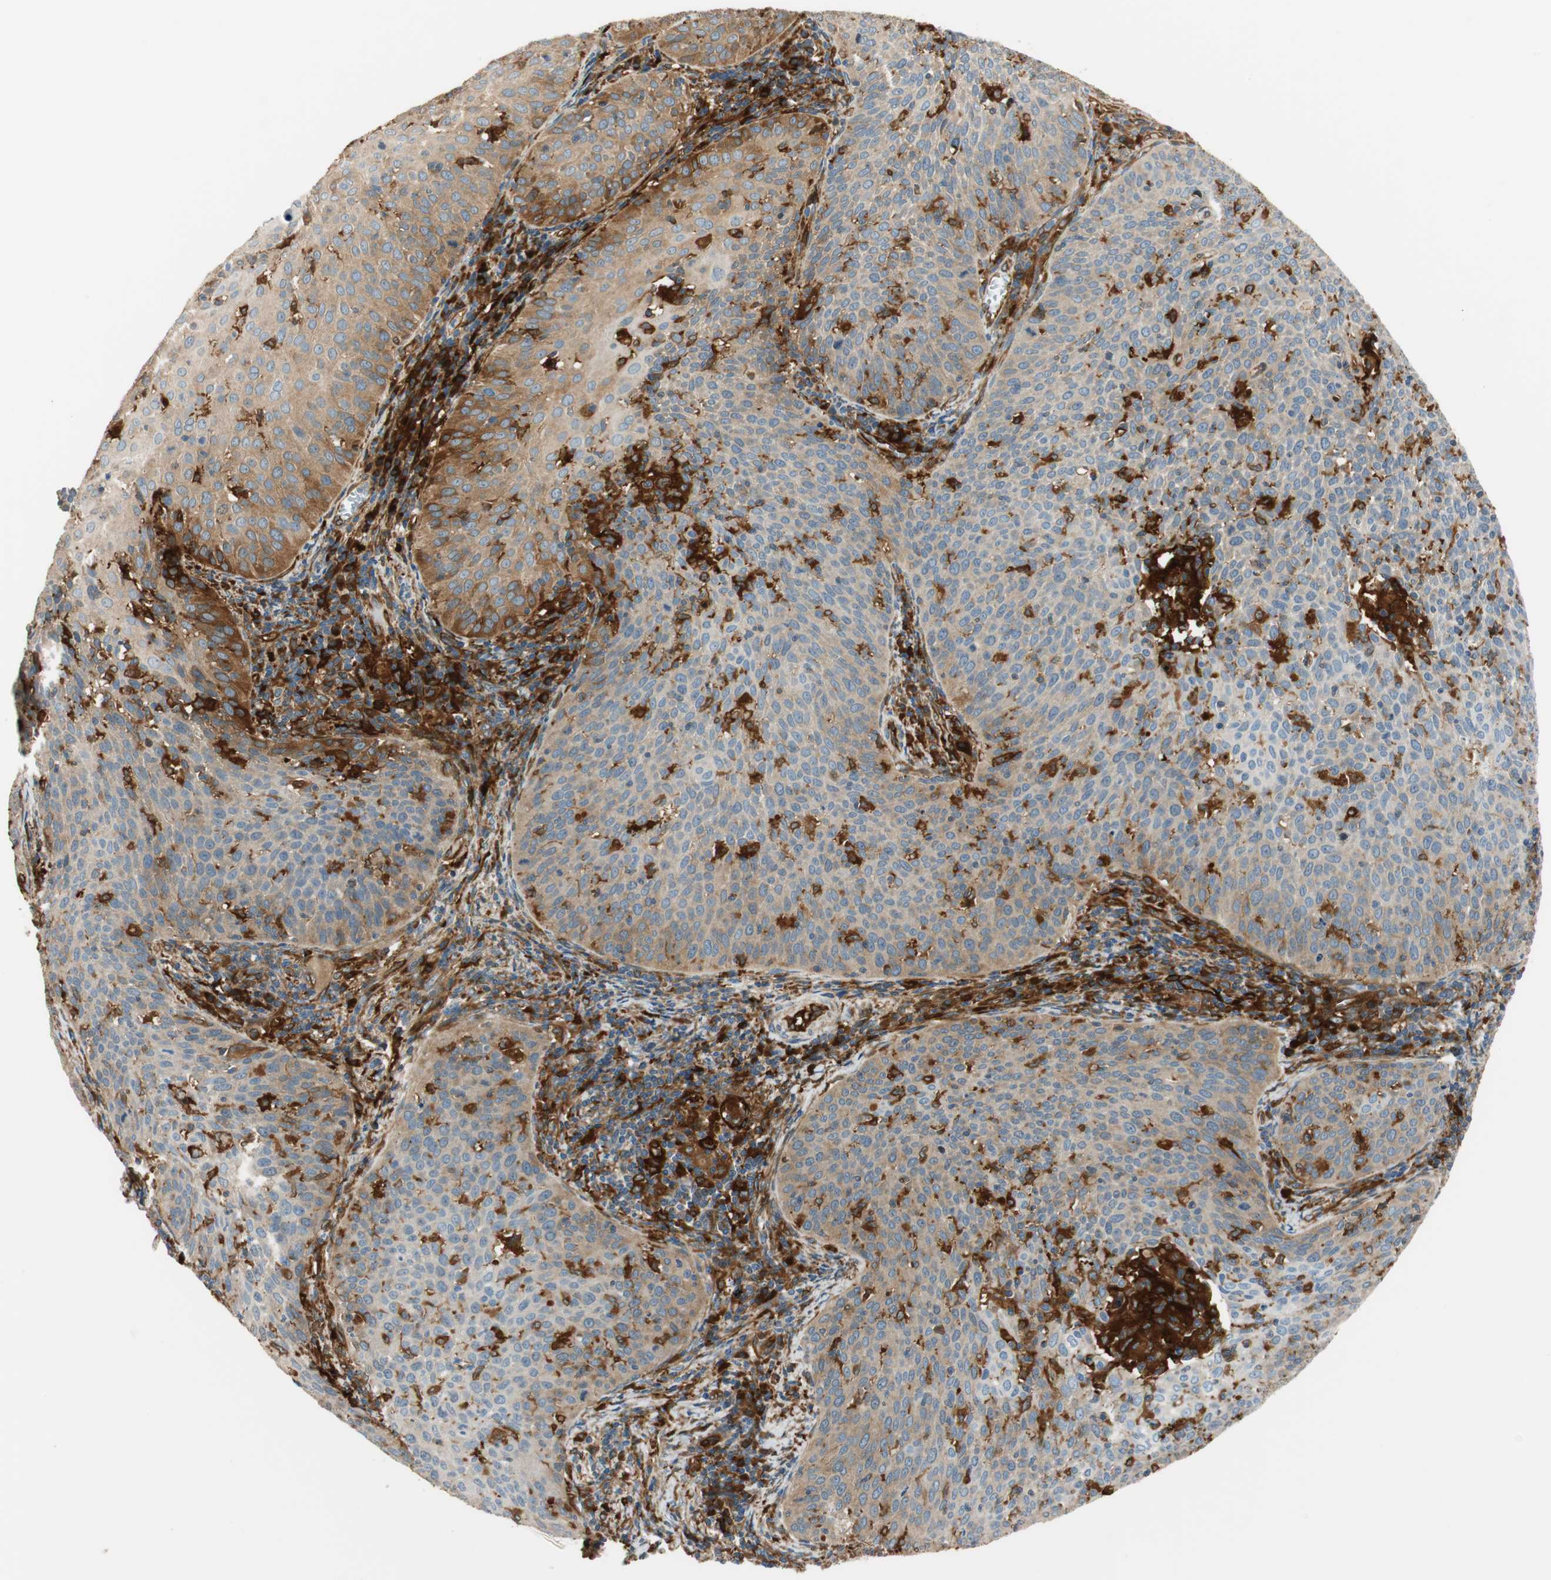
{"staining": {"intensity": "moderate", "quantity": "25%-75%", "location": "cytoplasmic/membranous"}, "tissue": "cervical cancer", "cell_type": "Tumor cells", "image_type": "cancer", "snomed": [{"axis": "morphology", "description": "Squamous cell carcinoma, NOS"}, {"axis": "topography", "description": "Cervix"}], "caption": "A high-resolution image shows IHC staining of cervical cancer, which reveals moderate cytoplasmic/membranous positivity in about 25%-75% of tumor cells.", "gene": "PARP14", "patient": {"sex": "female", "age": 38}}